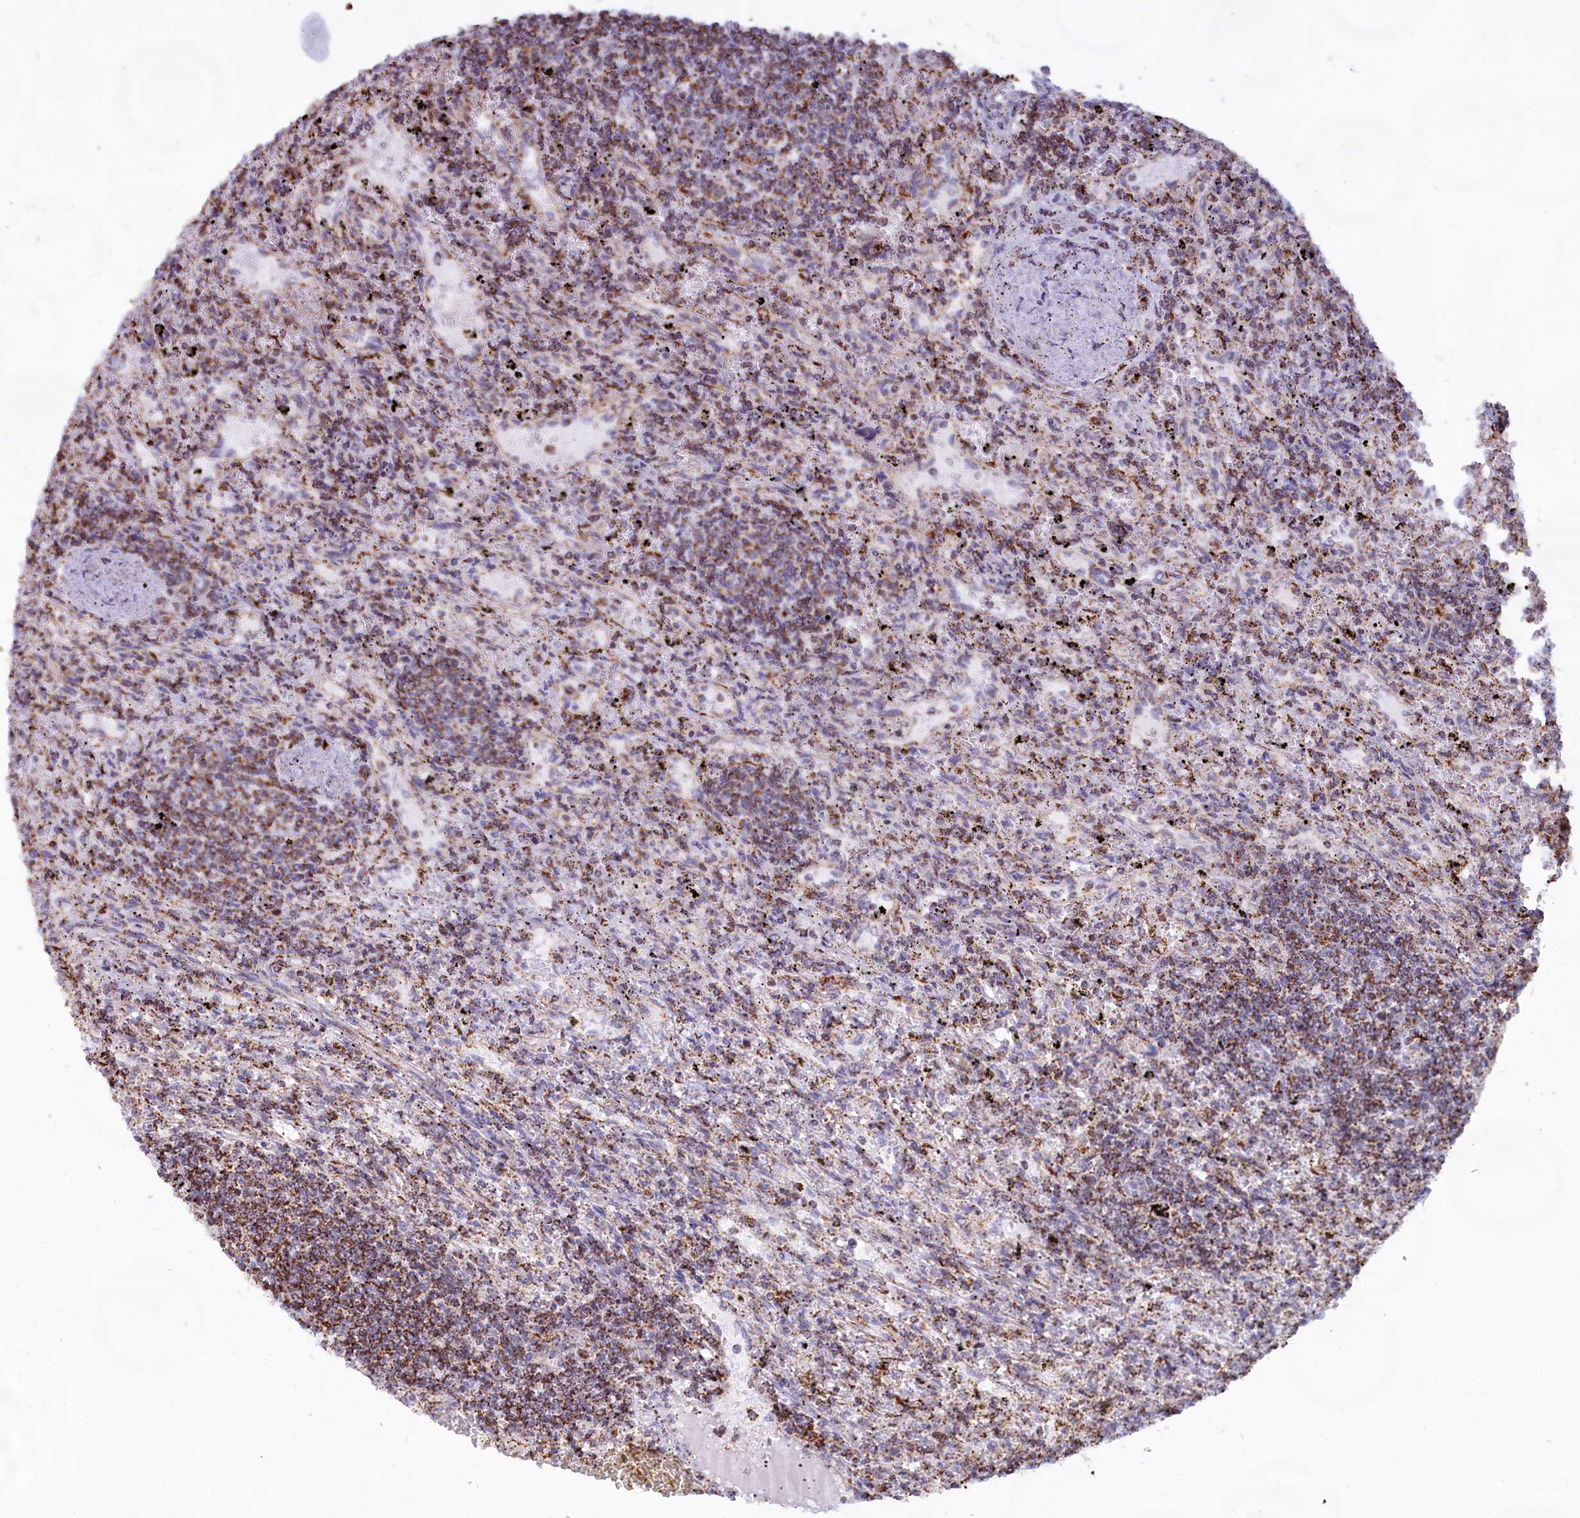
{"staining": {"intensity": "strong", "quantity": "25%-75%", "location": "cytoplasmic/membranous"}, "tissue": "lymphoma", "cell_type": "Tumor cells", "image_type": "cancer", "snomed": [{"axis": "morphology", "description": "Malignant lymphoma, non-Hodgkin's type, Low grade"}, {"axis": "topography", "description": "Spleen"}], "caption": "Protein analysis of lymphoma tissue shows strong cytoplasmic/membranous expression in about 25%-75% of tumor cells.", "gene": "C1D", "patient": {"sex": "male", "age": 76}}